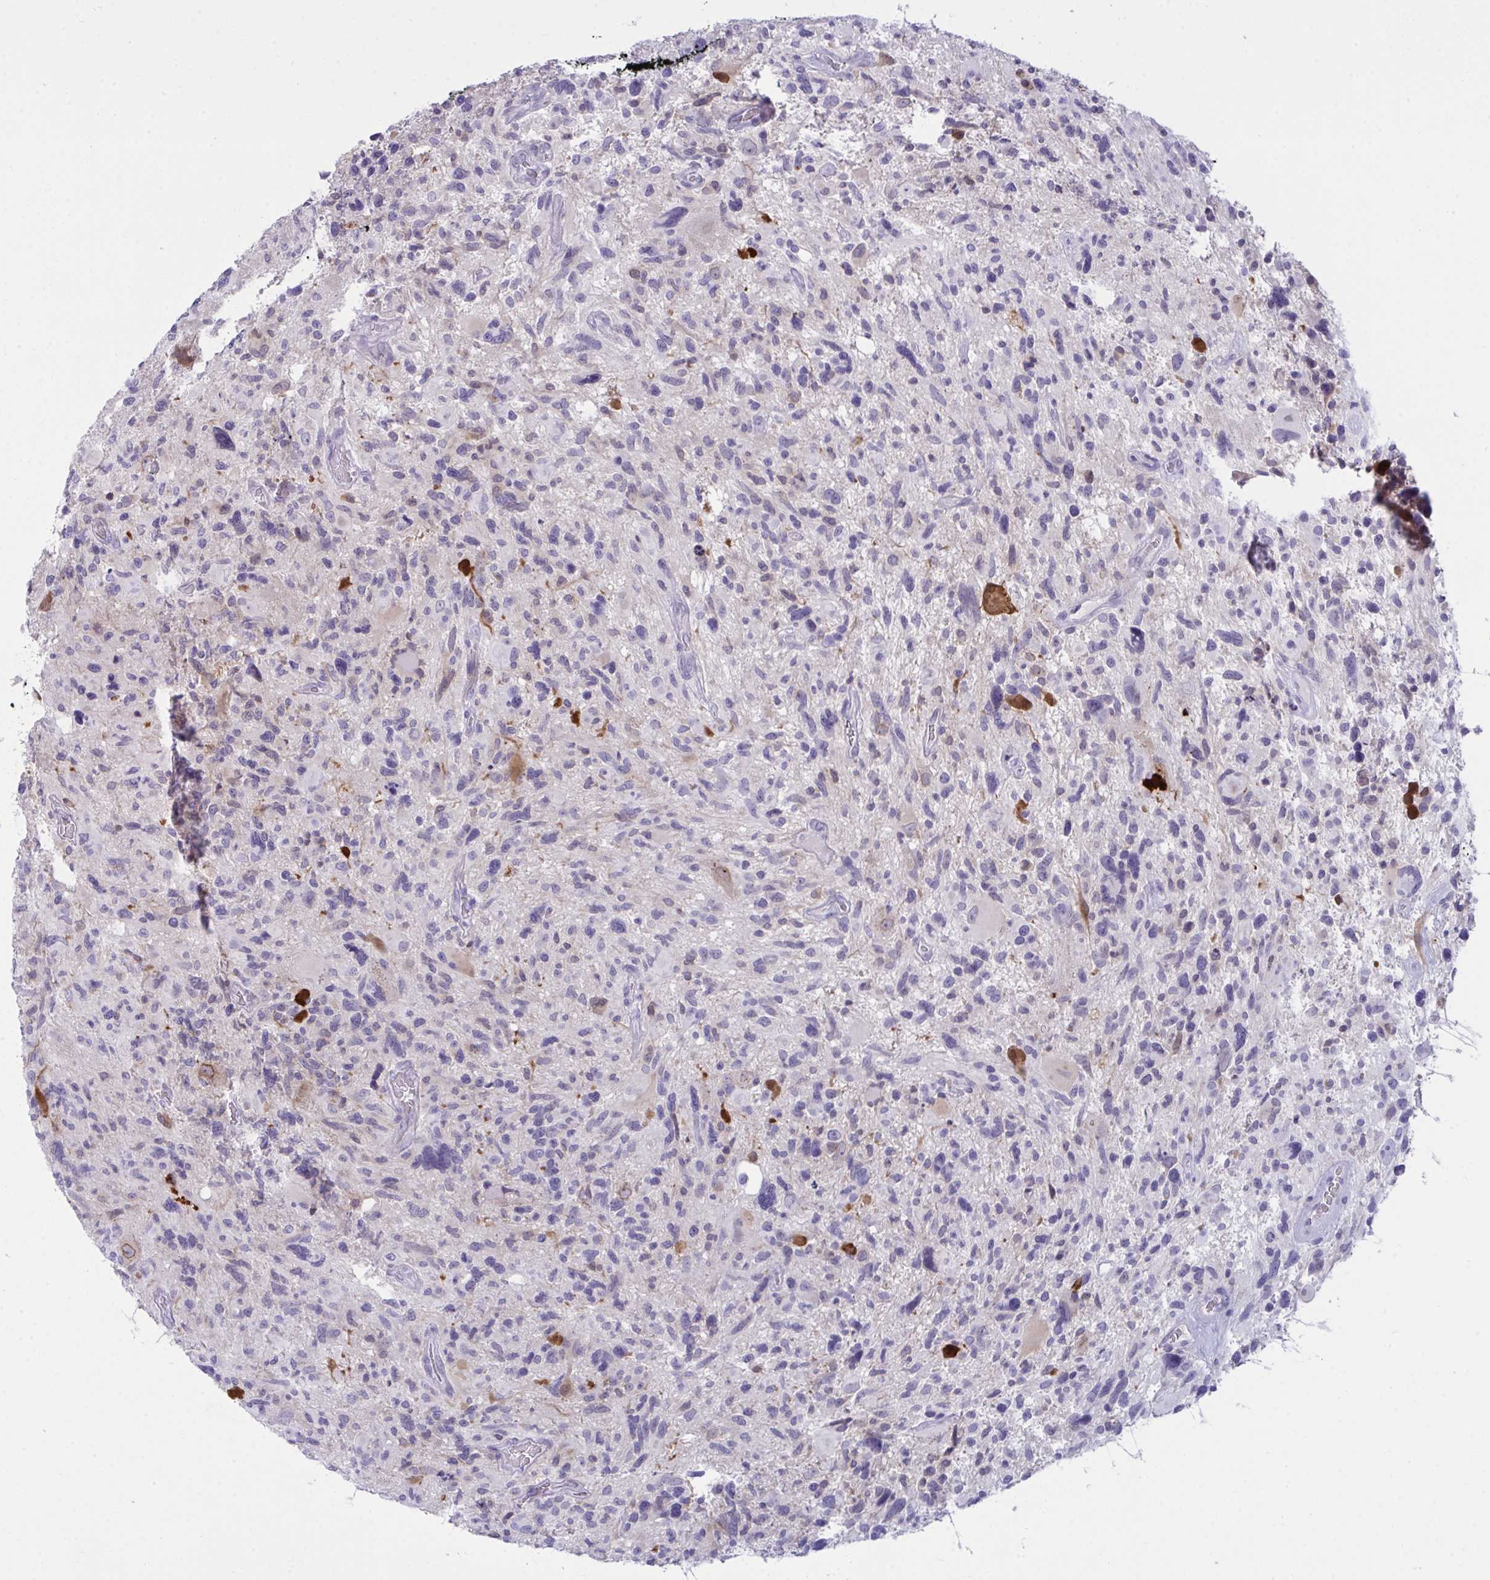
{"staining": {"intensity": "negative", "quantity": "none", "location": "none"}, "tissue": "glioma", "cell_type": "Tumor cells", "image_type": "cancer", "snomed": [{"axis": "morphology", "description": "Glioma, malignant, High grade"}, {"axis": "topography", "description": "Brain"}], "caption": "A histopathology image of human glioma is negative for staining in tumor cells.", "gene": "RGPD5", "patient": {"sex": "male", "age": 49}}